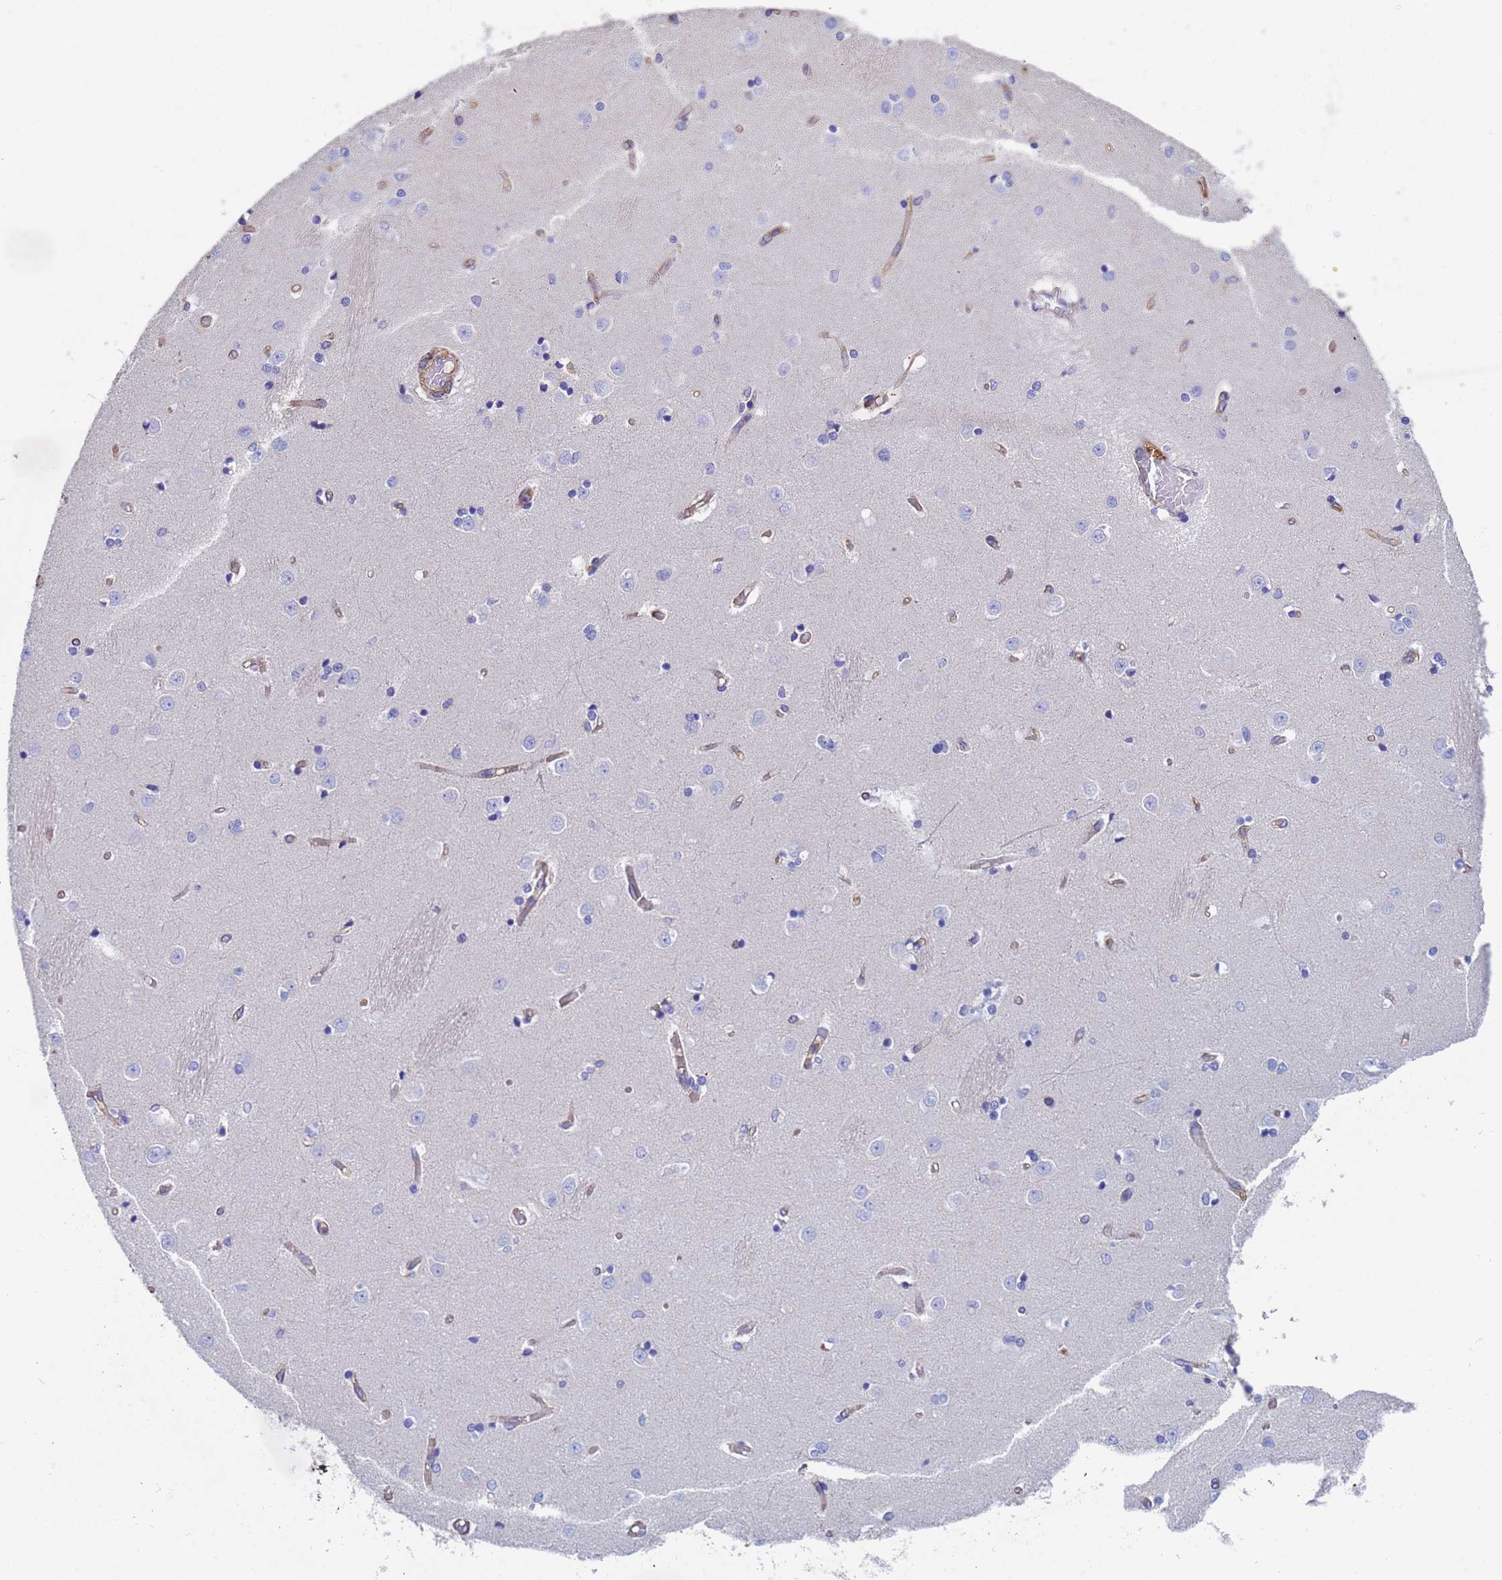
{"staining": {"intensity": "negative", "quantity": "none", "location": "none"}, "tissue": "caudate", "cell_type": "Glial cells", "image_type": "normal", "snomed": [{"axis": "morphology", "description": "Normal tissue, NOS"}, {"axis": "topography", "description": "Lateral ventricle wall"}], "caption": "This is an IHC image of unremarkable human caudate. There is no staining in glial cells.", "gene": "MYL12A", "patient": {"sex": "male", "age": 37}}